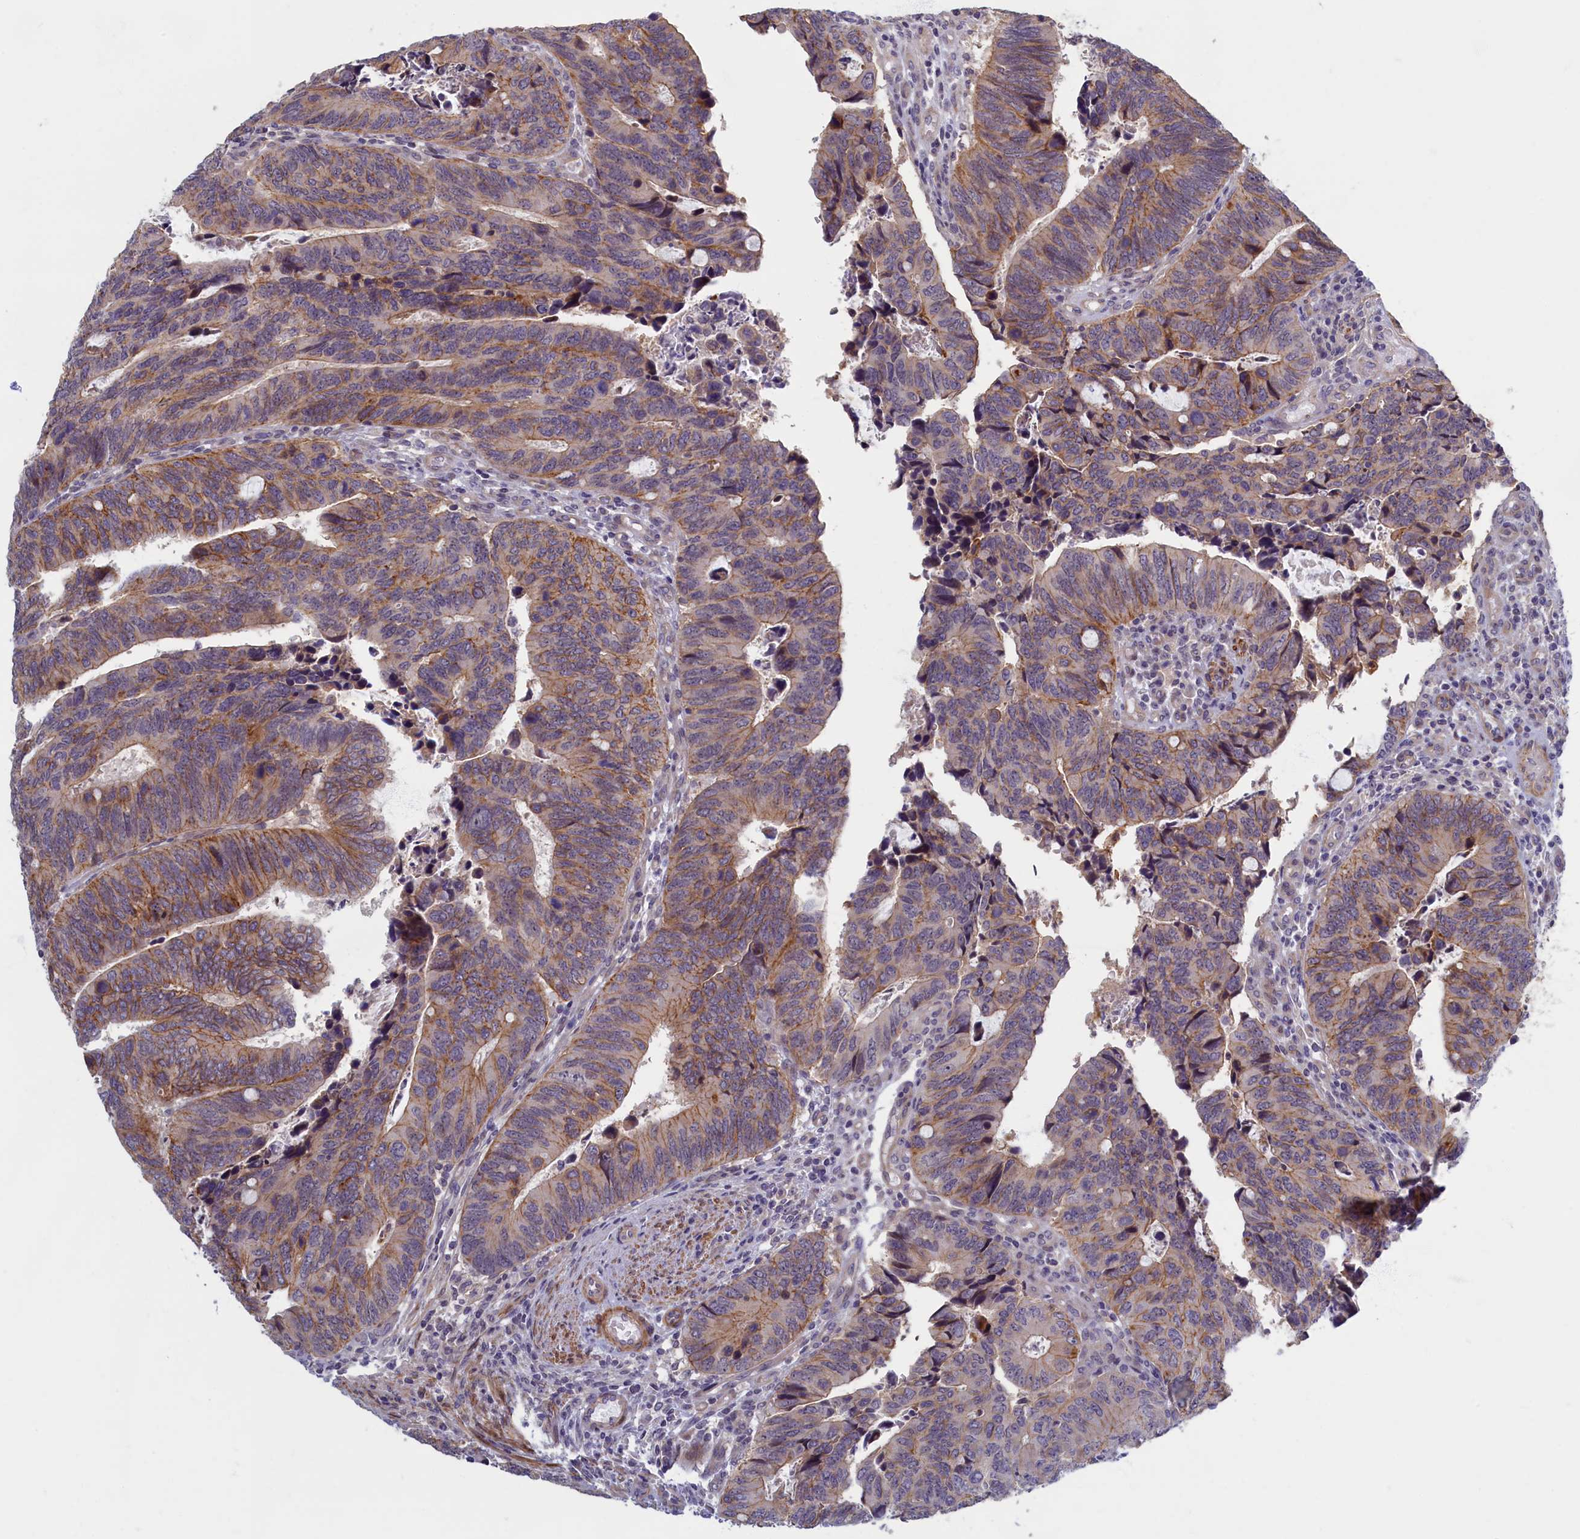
{"staining": {"intensity": "moderate", "quantity": "25%-75%", "location": "cytoplasmic/membranous"}, "tissue": "colorectal cancer", "cell_type": "Tumor cells", "image_type": "cancer", "snomed": [{"axis": "morphology", "description": "Adenocarcinoma, NOS"}, {"axis": "topography", "description": "Colon"}], "caption": "Tumor cells exhibit medium levels of moderate cytoplasmic/membranous staining in approximately 25%-75% of cells in human colorectal cancer (adenocarcinoma).", "gene": "TRPM4", "patient": {"sex": "male", "age": 87}}